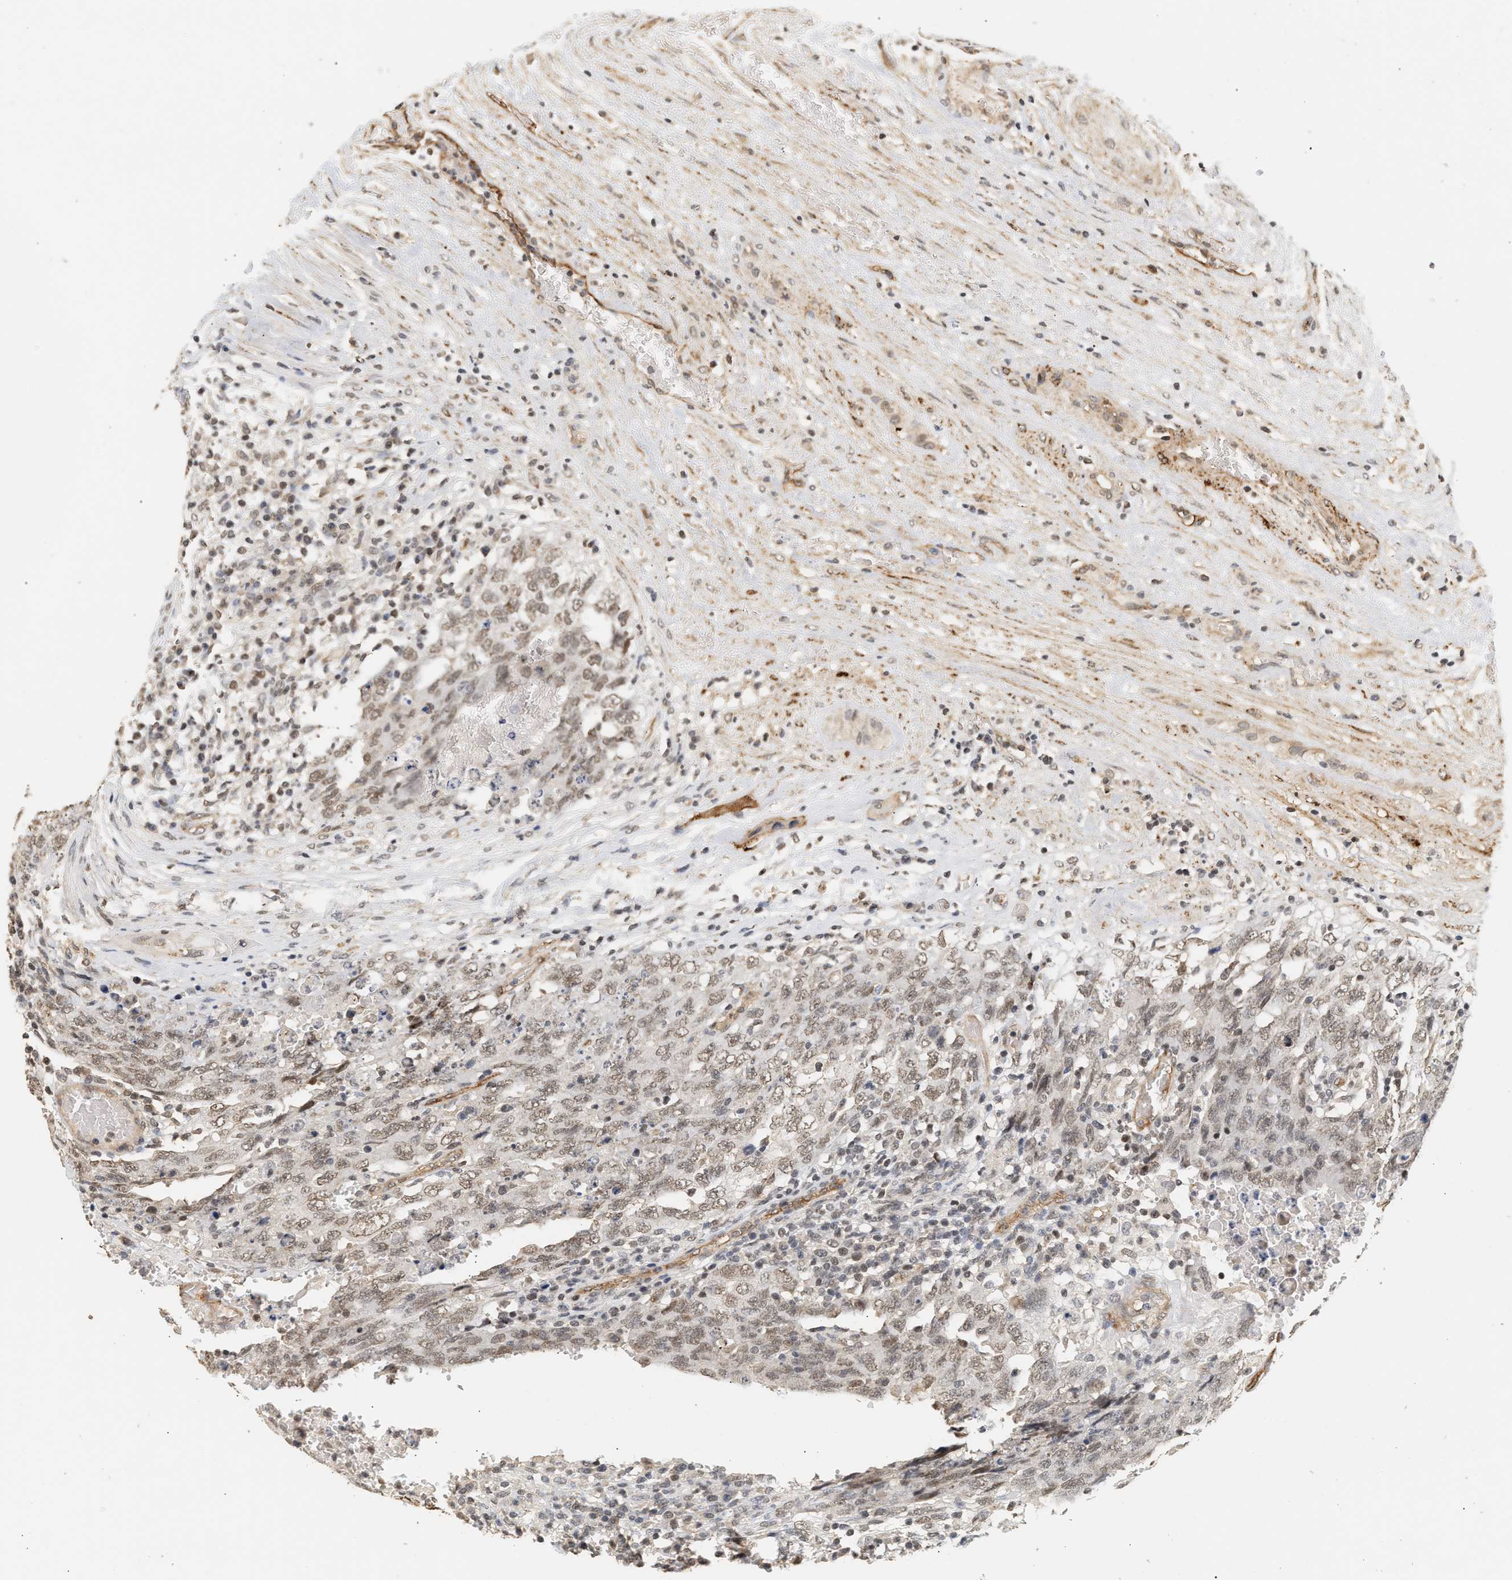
{"staining": {"intensity": "weak", "quantity": "25%-75%", "location": "nuclear"}, "tissue": "testis cancer", "cell_type": "Tumor cells", "image_type": "cancer", "snomed": [{"axis": "morphology", "description": "Carcinoma, Embryonal, NOS"}, {"axis": "topography", "description": "Testis"}], "caption": "Testis cancer was stained to show a protein in brown. There is low levels of weak nuclear positivity in approximately 25%-75% of tumor cells. The protein of interest is stained brown, and the nuclei are stained in blue (DAB (3,3'-diaminobenzidine) IHC with brightfield microscopy, high magnification).", "gene": "PLXND1", "patient": {"sex": "male", "age": 26}}